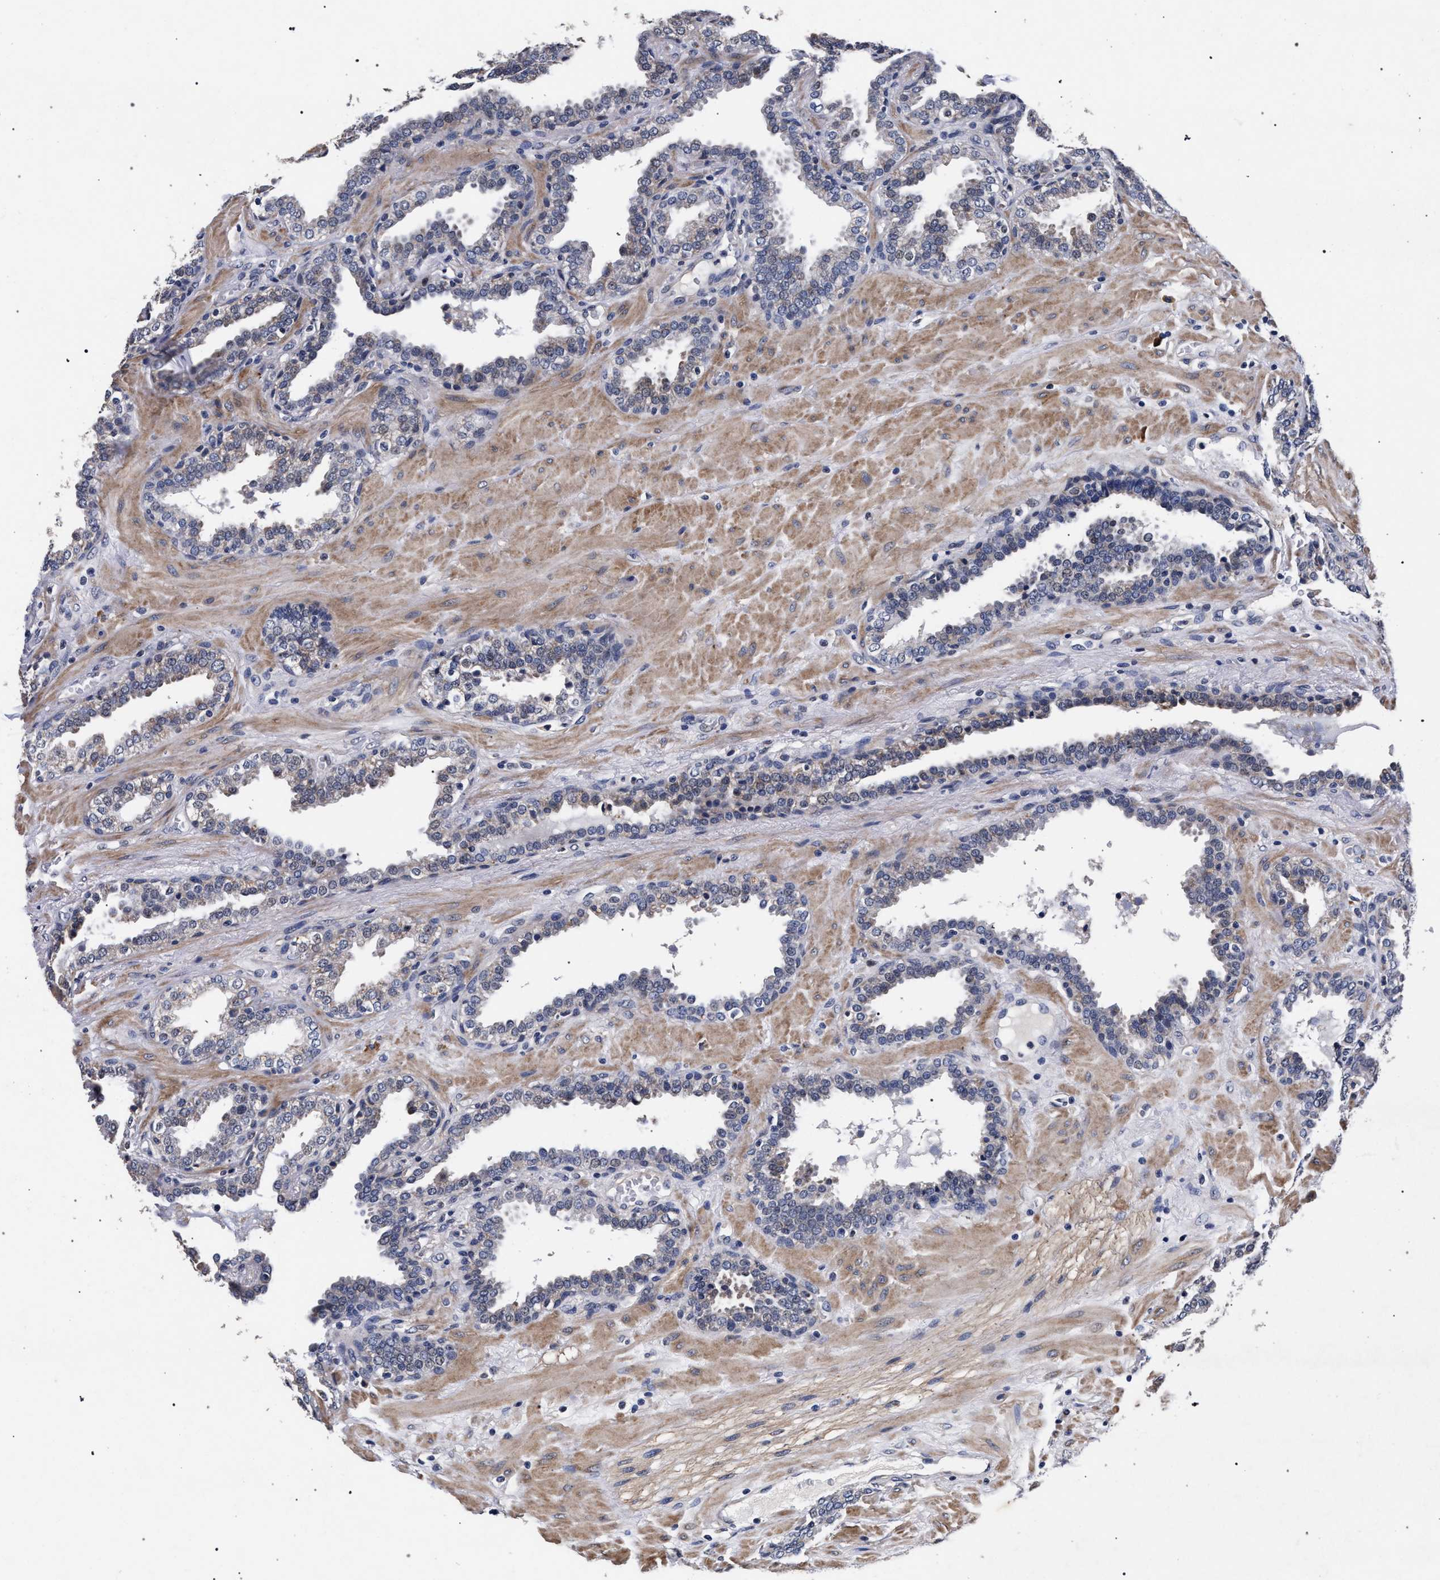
{"staining": {"intensity": "negative", "quantity": "none", "location": "none"}, "tissue": "prostate", "cell_type": "Glandular cells", "image_type": "normal", "snomed": [{"axis": "morphology", "description": "Normal tissue, NOS"}, {"axis": "topography", "description": "Prostate"}], "caption": "Protein analysis of unremarkable prostate displays no significant staining in glandular cells. Brightfield microscopy of immunohistochemistry (IHC) stained with DAB (3,3'-diaminobenzidine) (brown) and hematoxylin (blue), captured at high magnification.", "gene": "CFAP95", "patient": {"sex": "male", "age": 51}}